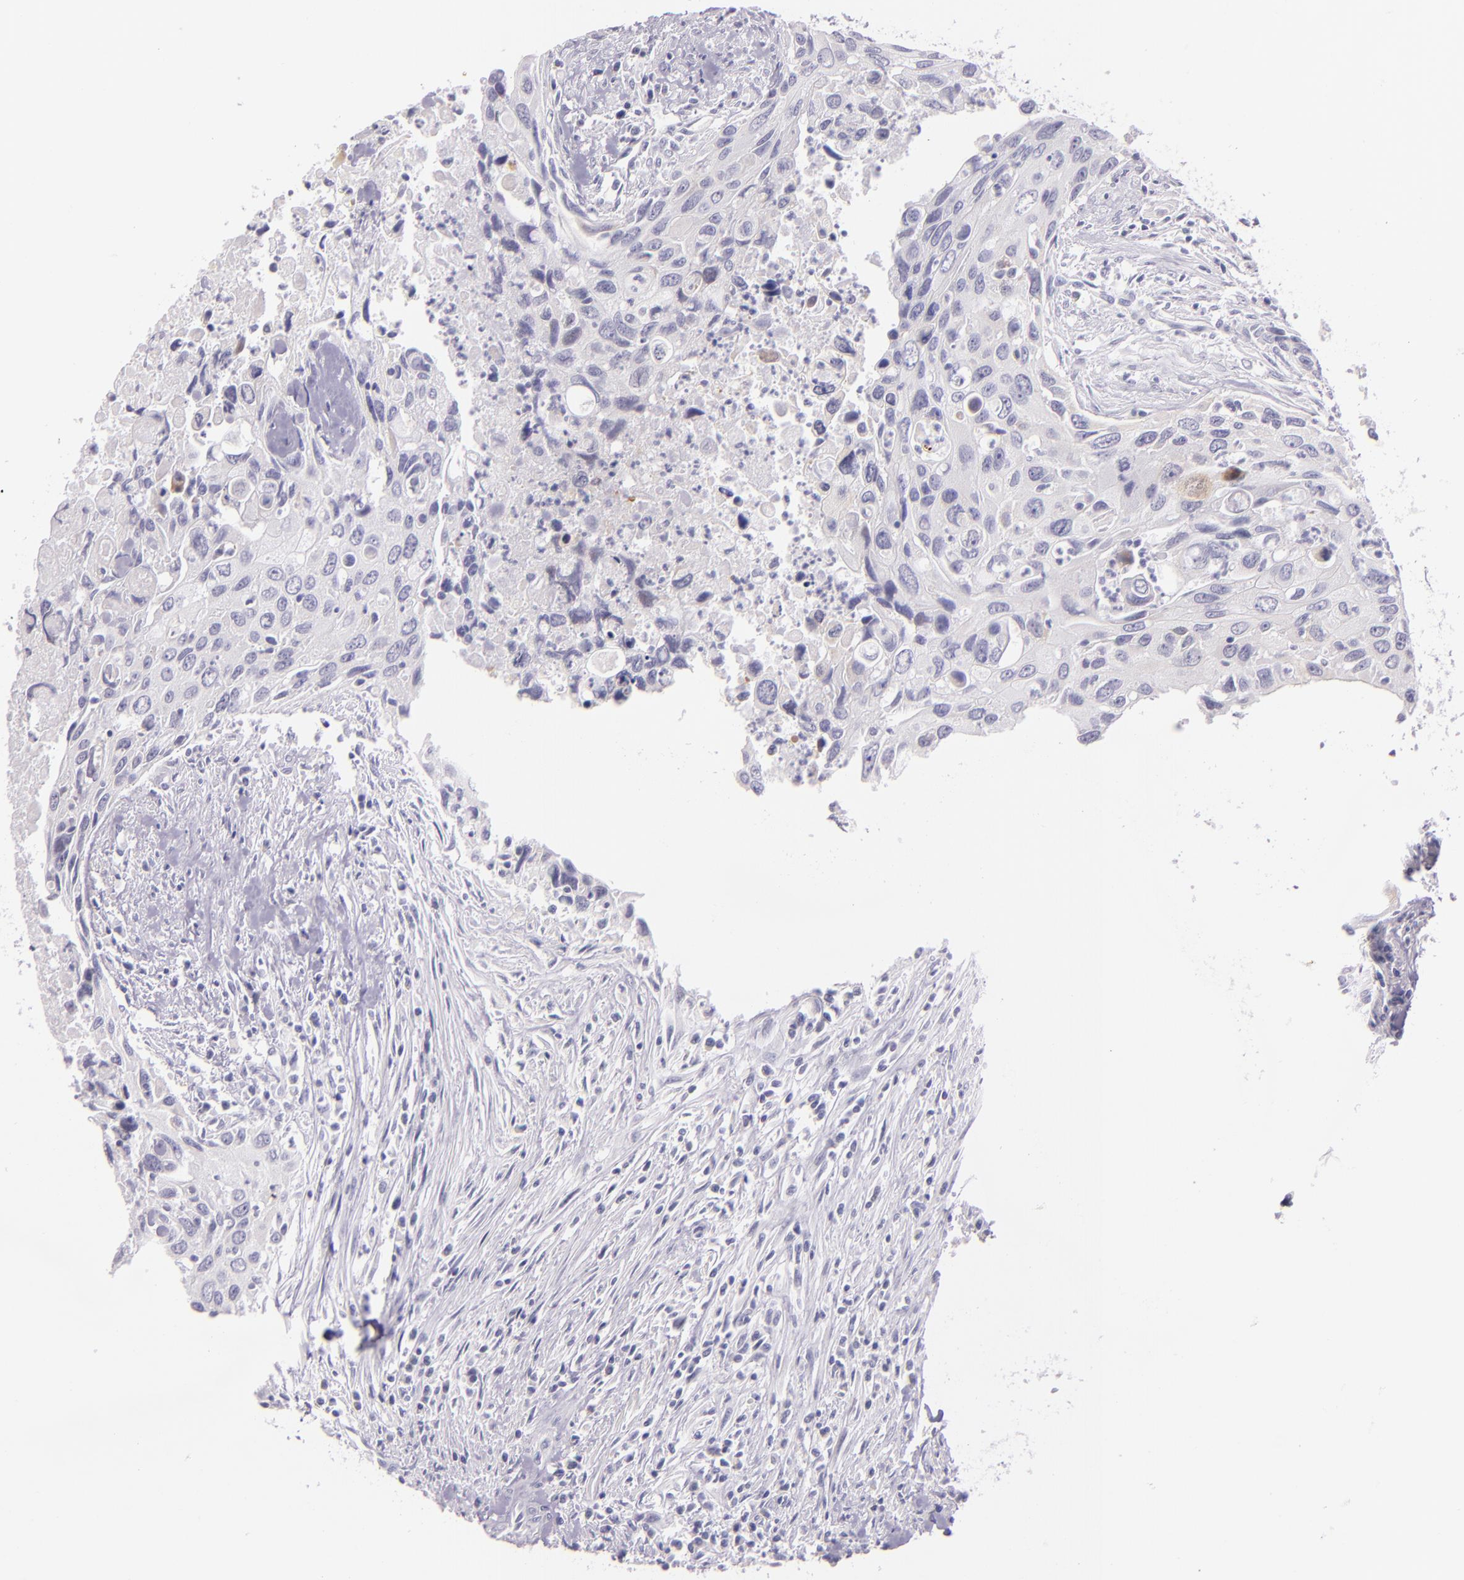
{"staining": {"intensity": "negative", "quantity": "none", "location": "none"}, "tissue": "urothelial cancer", "cell_type": "Tumor cells", "image_type": "cancer", "snomed": [{"axis": "morphology", "description": "Urothelial carcinoma, High grade"}, {"axis": "topography", "description": "Urinary bladder"}], "caption": "Immunohistochemistry (IHC) histopathology image of urothelial cancer stained for a protein (brown), which displays no positivity in tumor cells.", "gene": "HSP90AA1", "patient": {"sex": "male", "age": 71}}